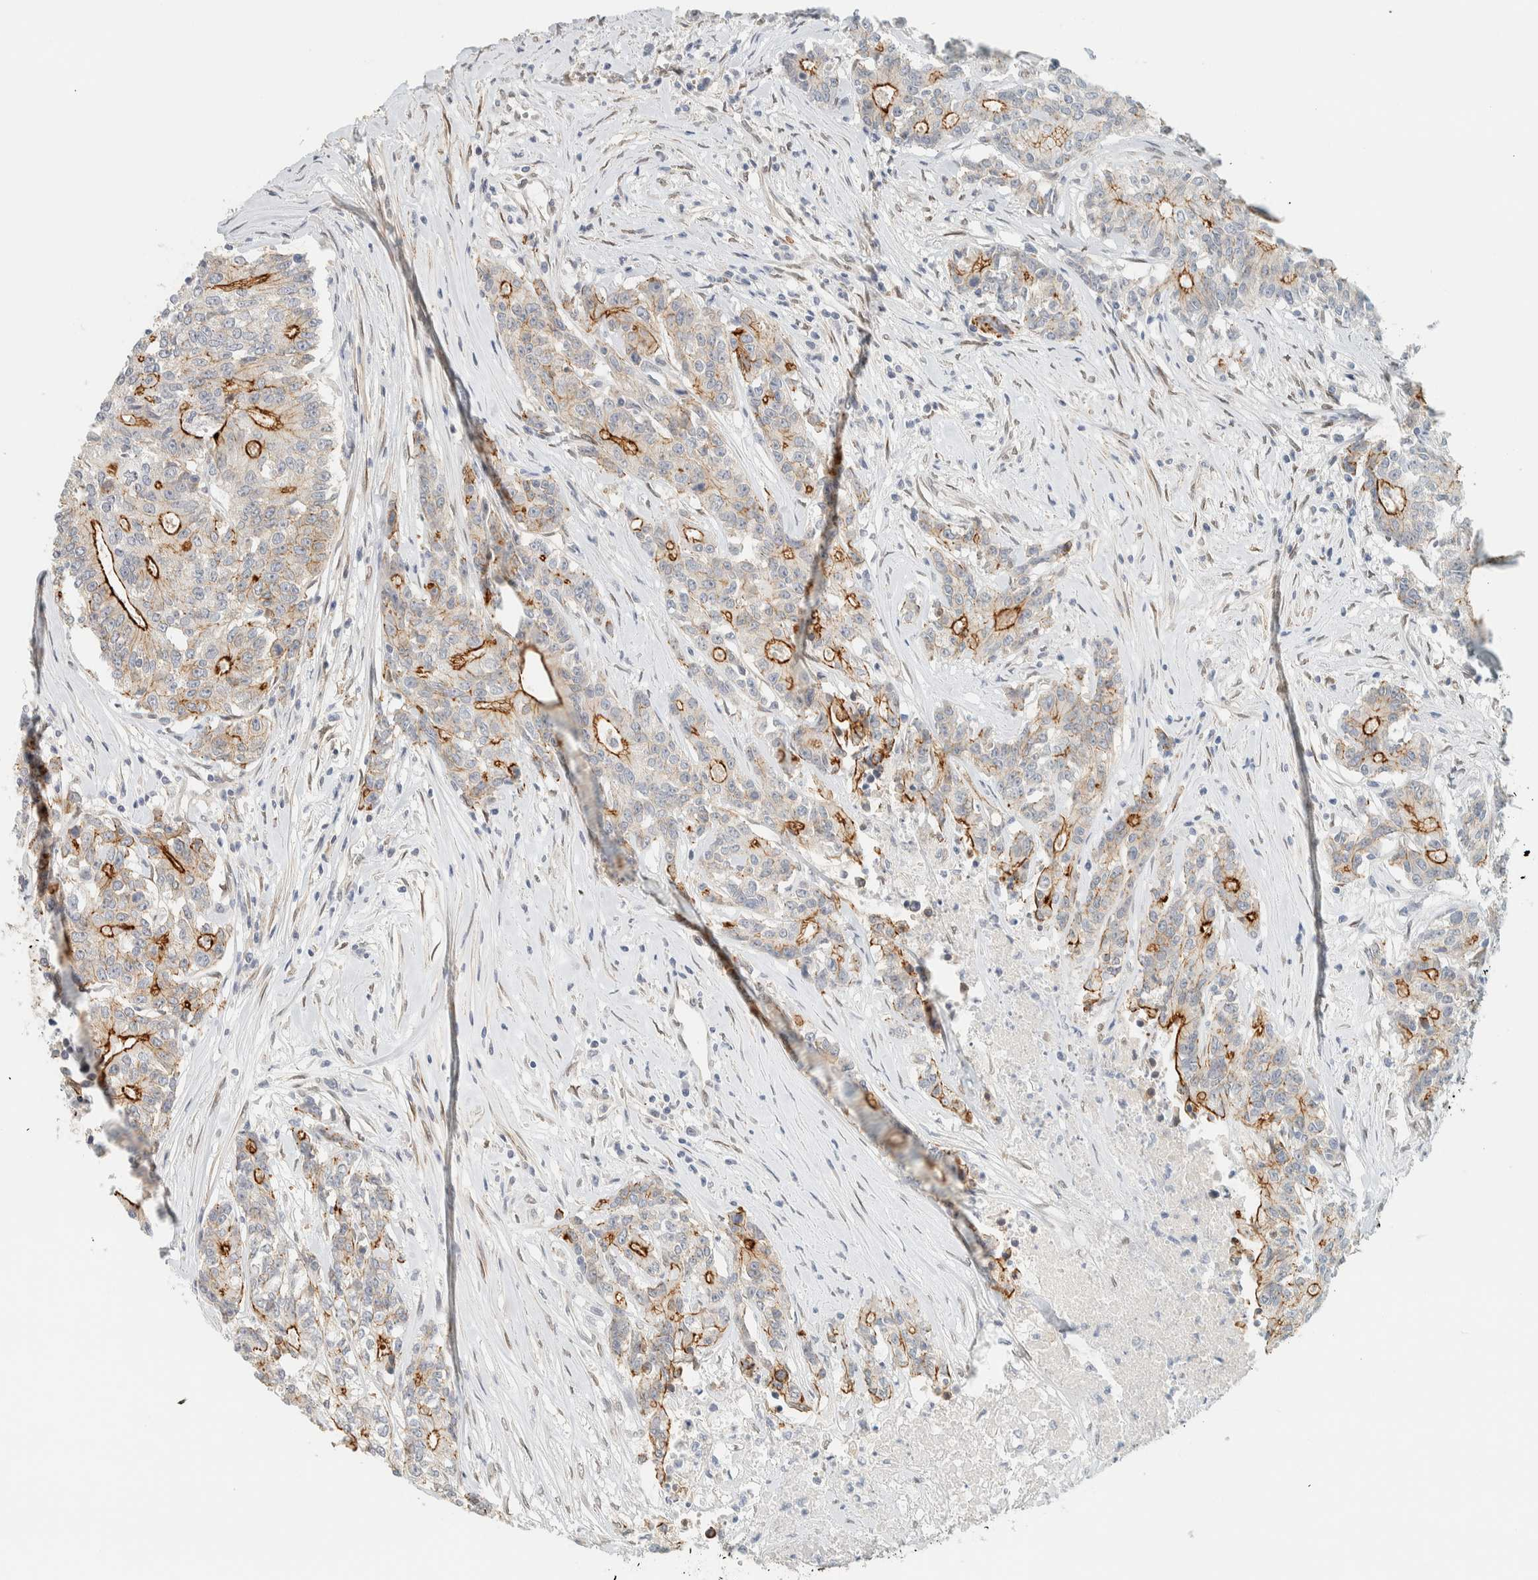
{"staining": {"intensity": "moderate", "quantity": "25%-75%", "location": "cytoplasmic/membranous"}, "tissue": "colorectal cancer", "cell_type": "Tumor cells", "image_type": "cancer", "snomed": [{"axis": "morphology", "description": "Adenocarcinoma, NOS"}, {"axis": "topography", "description": "Colon"}], "caption": "A brown stain labels moderate cytoplasmic/membranous positivity of a protein in human colorectal adenocarcinoma tumor cells.", "gene": "C1QTNF12", "patient": {"sex": "female", "age": 77}}